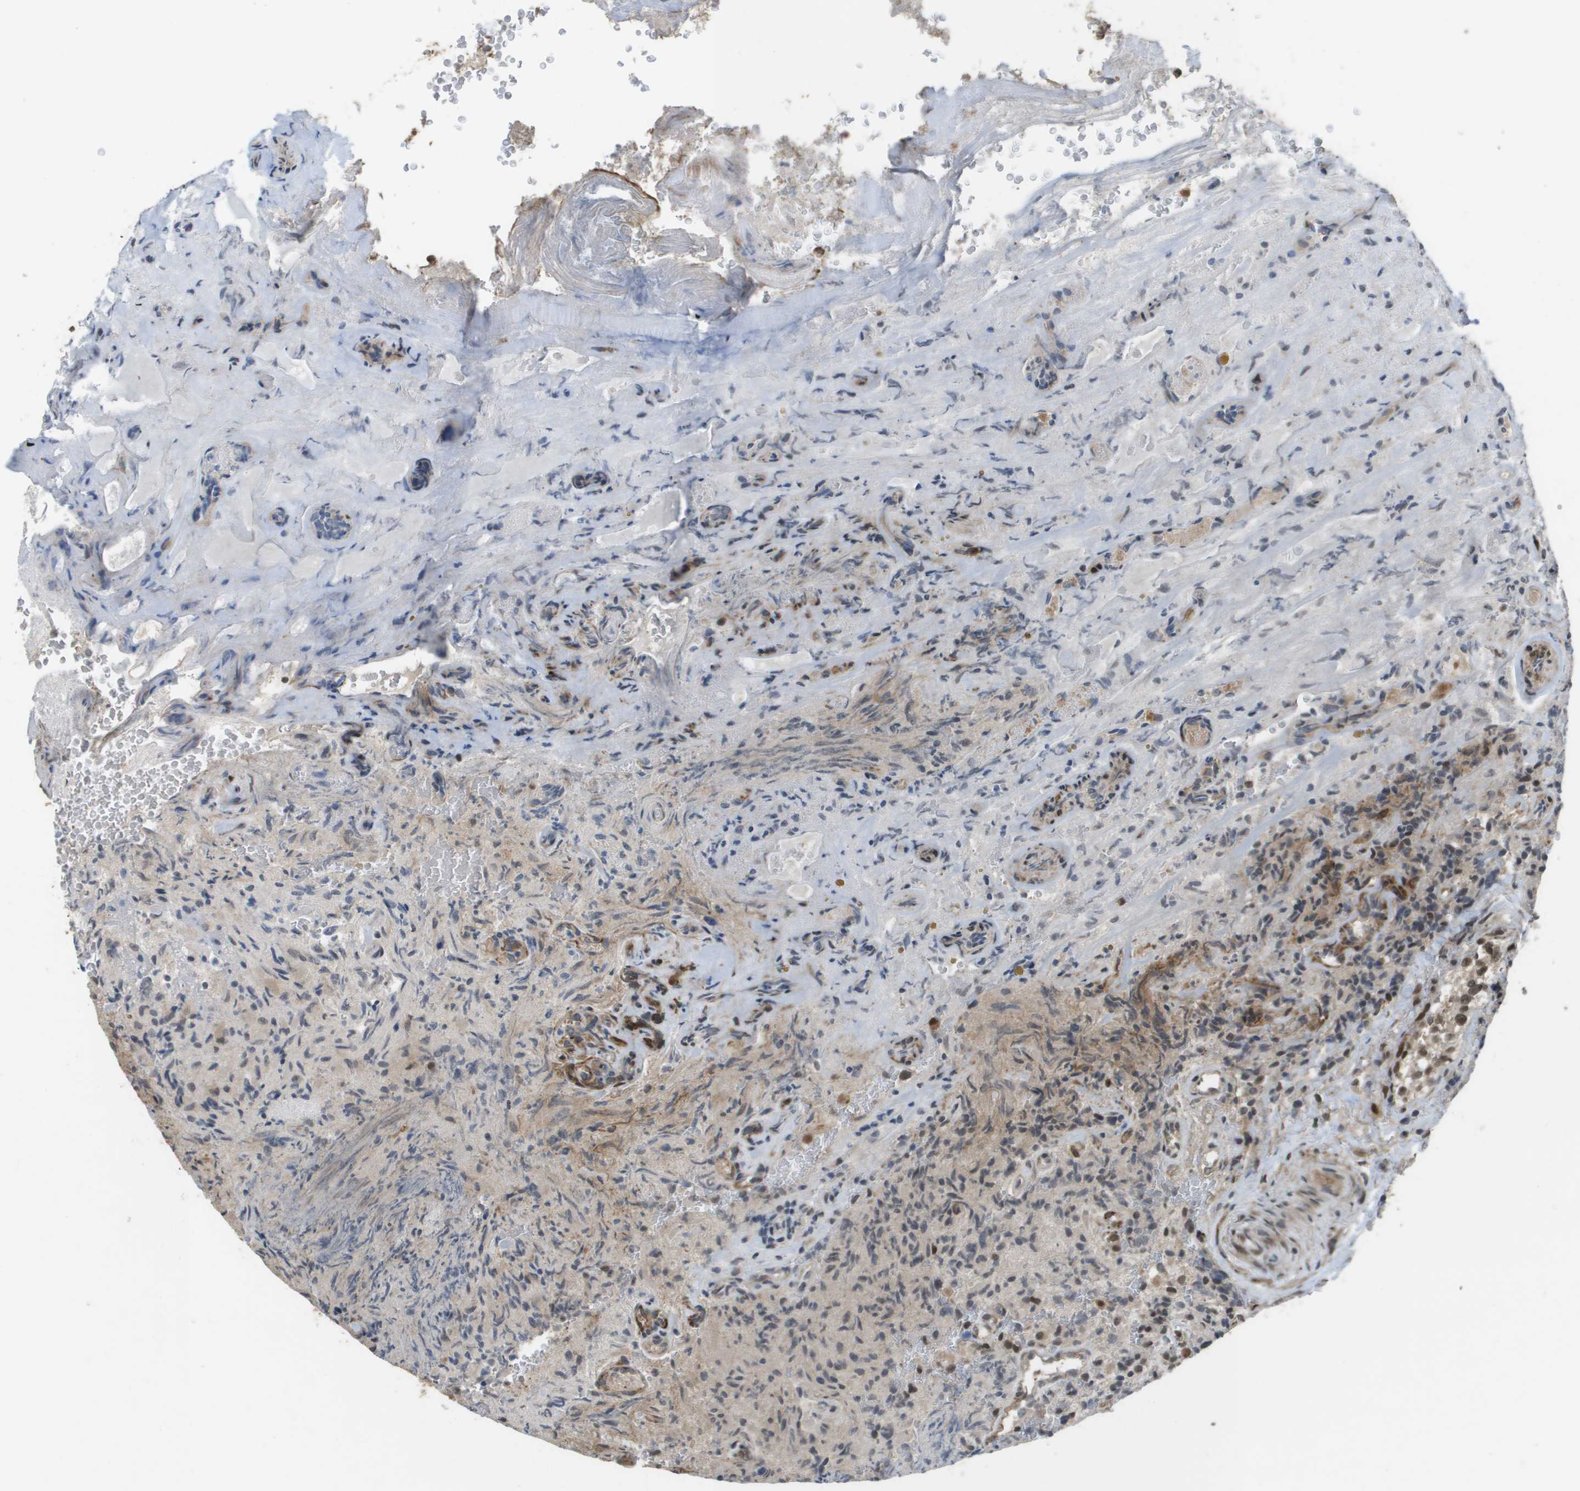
{"staining": {"intensity": "moderate", "quantity": ">75%", "location": "nuclear"}, "tissue": "glioma", "cell_type": "Tumor cells", "image_type": "cancer", "snomed": [{"axis": "morphology", "description": "Glioma, malignant, High grade"}, {"axis": "topography", "description": "Brain"}], "caption": "Protein expression analysis of human glioma reveals moderate nuclear expression in about >75% of tumor cells. Using DAB (3,3'-diaminobenzidine) (brown) and hematoxylin (blue) stains, captured at high magnification using brightfield microscopy.", "gene": "KAT5", "patient": {"sex": "male", "age": 71}}